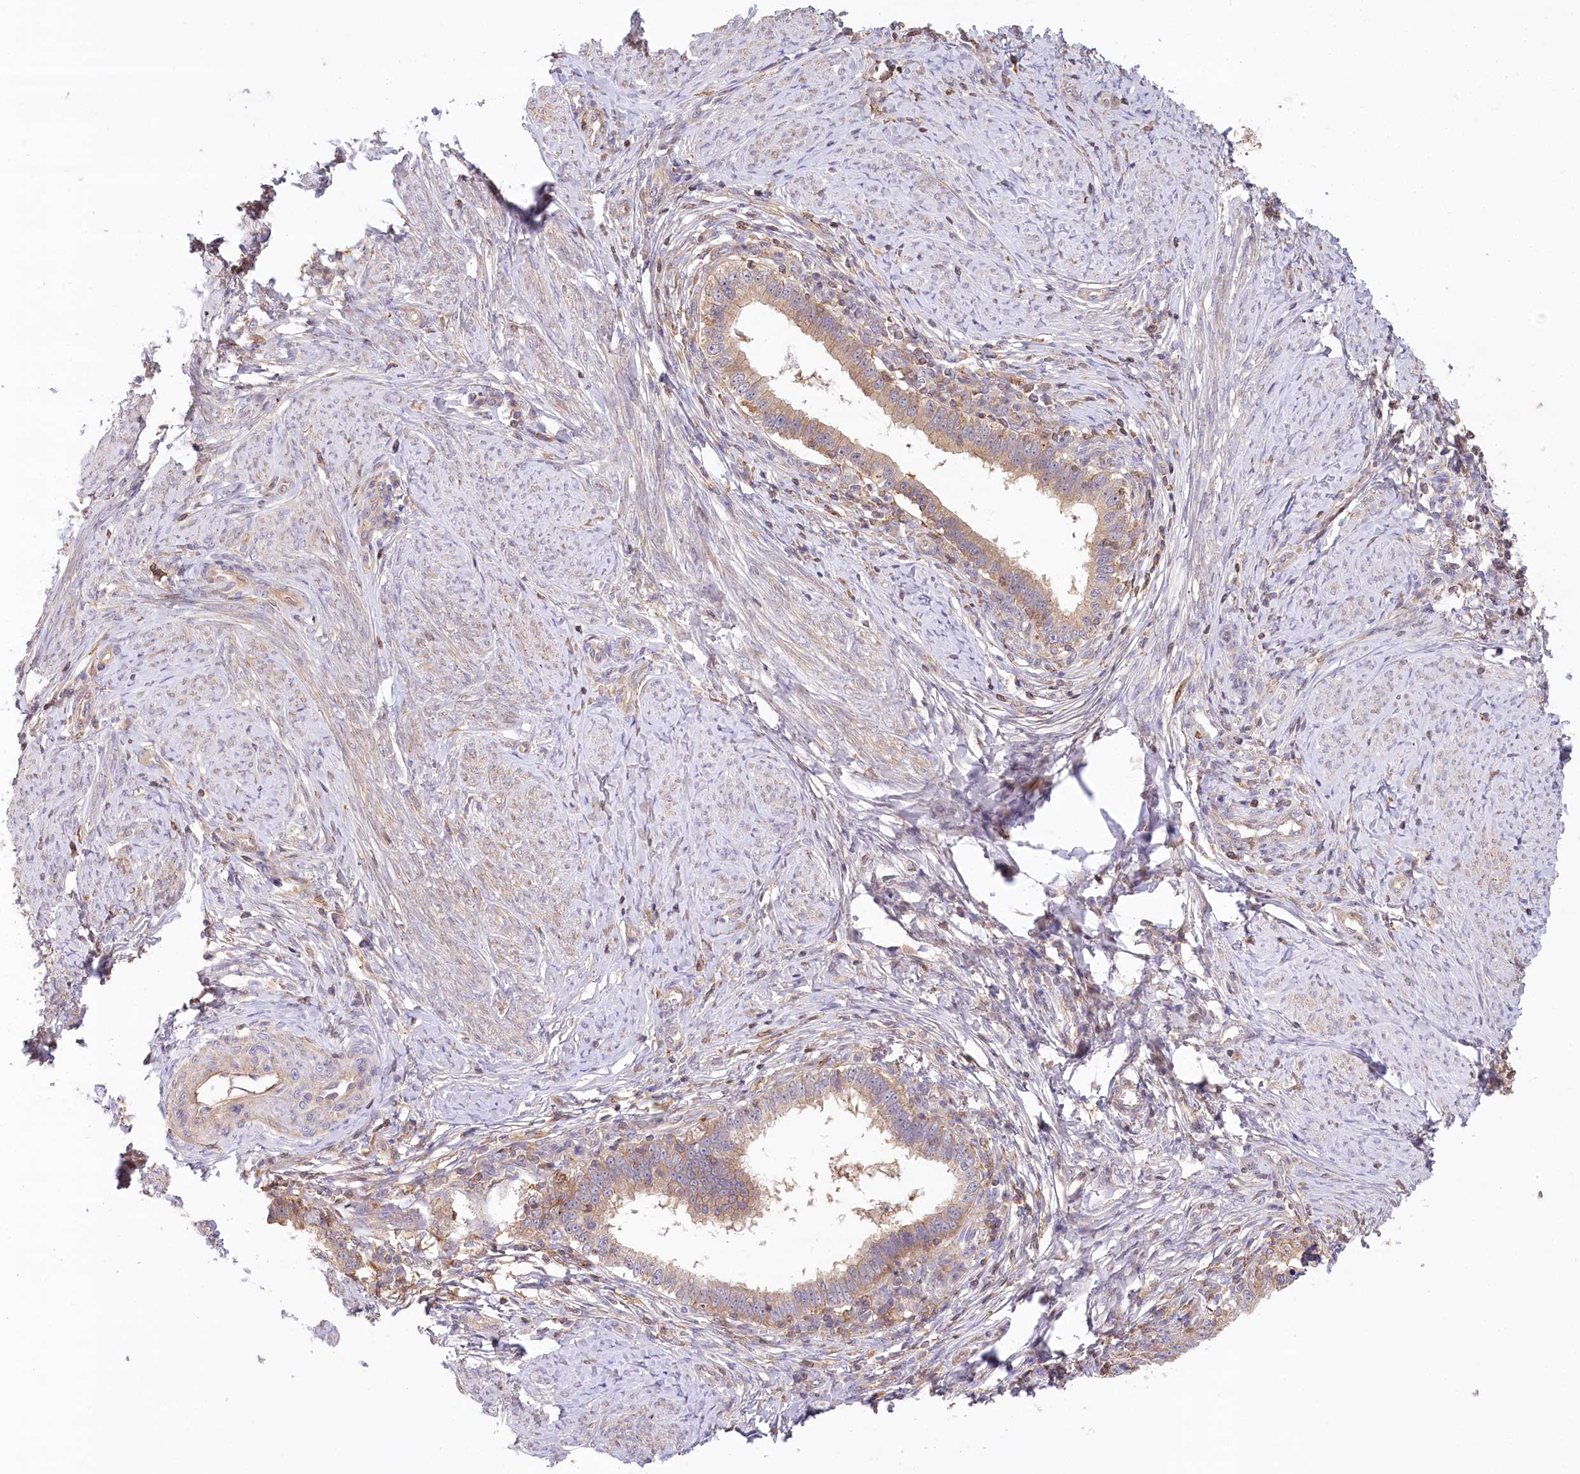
{"staining": {"intensity": "weak", "quantity": "25%-75%", "location": "cytoplasmic/membranous"}, "tissue": "cervical cancer", "cell_type": "Tumor cells", "image_type": "cancer", "snomed": [{"axis": "morphology", "description": "Adenocarcinoma, NOS"}, {"axis": "topography", "description": "Cervix"}], "caption": "Cervical cancer tissue displays weak cytoplasmic/membranous positivity in approximately 25%-75% of tumor cells", "gene": "UMPS", "patient": {"sex": "female", "age": 36}}